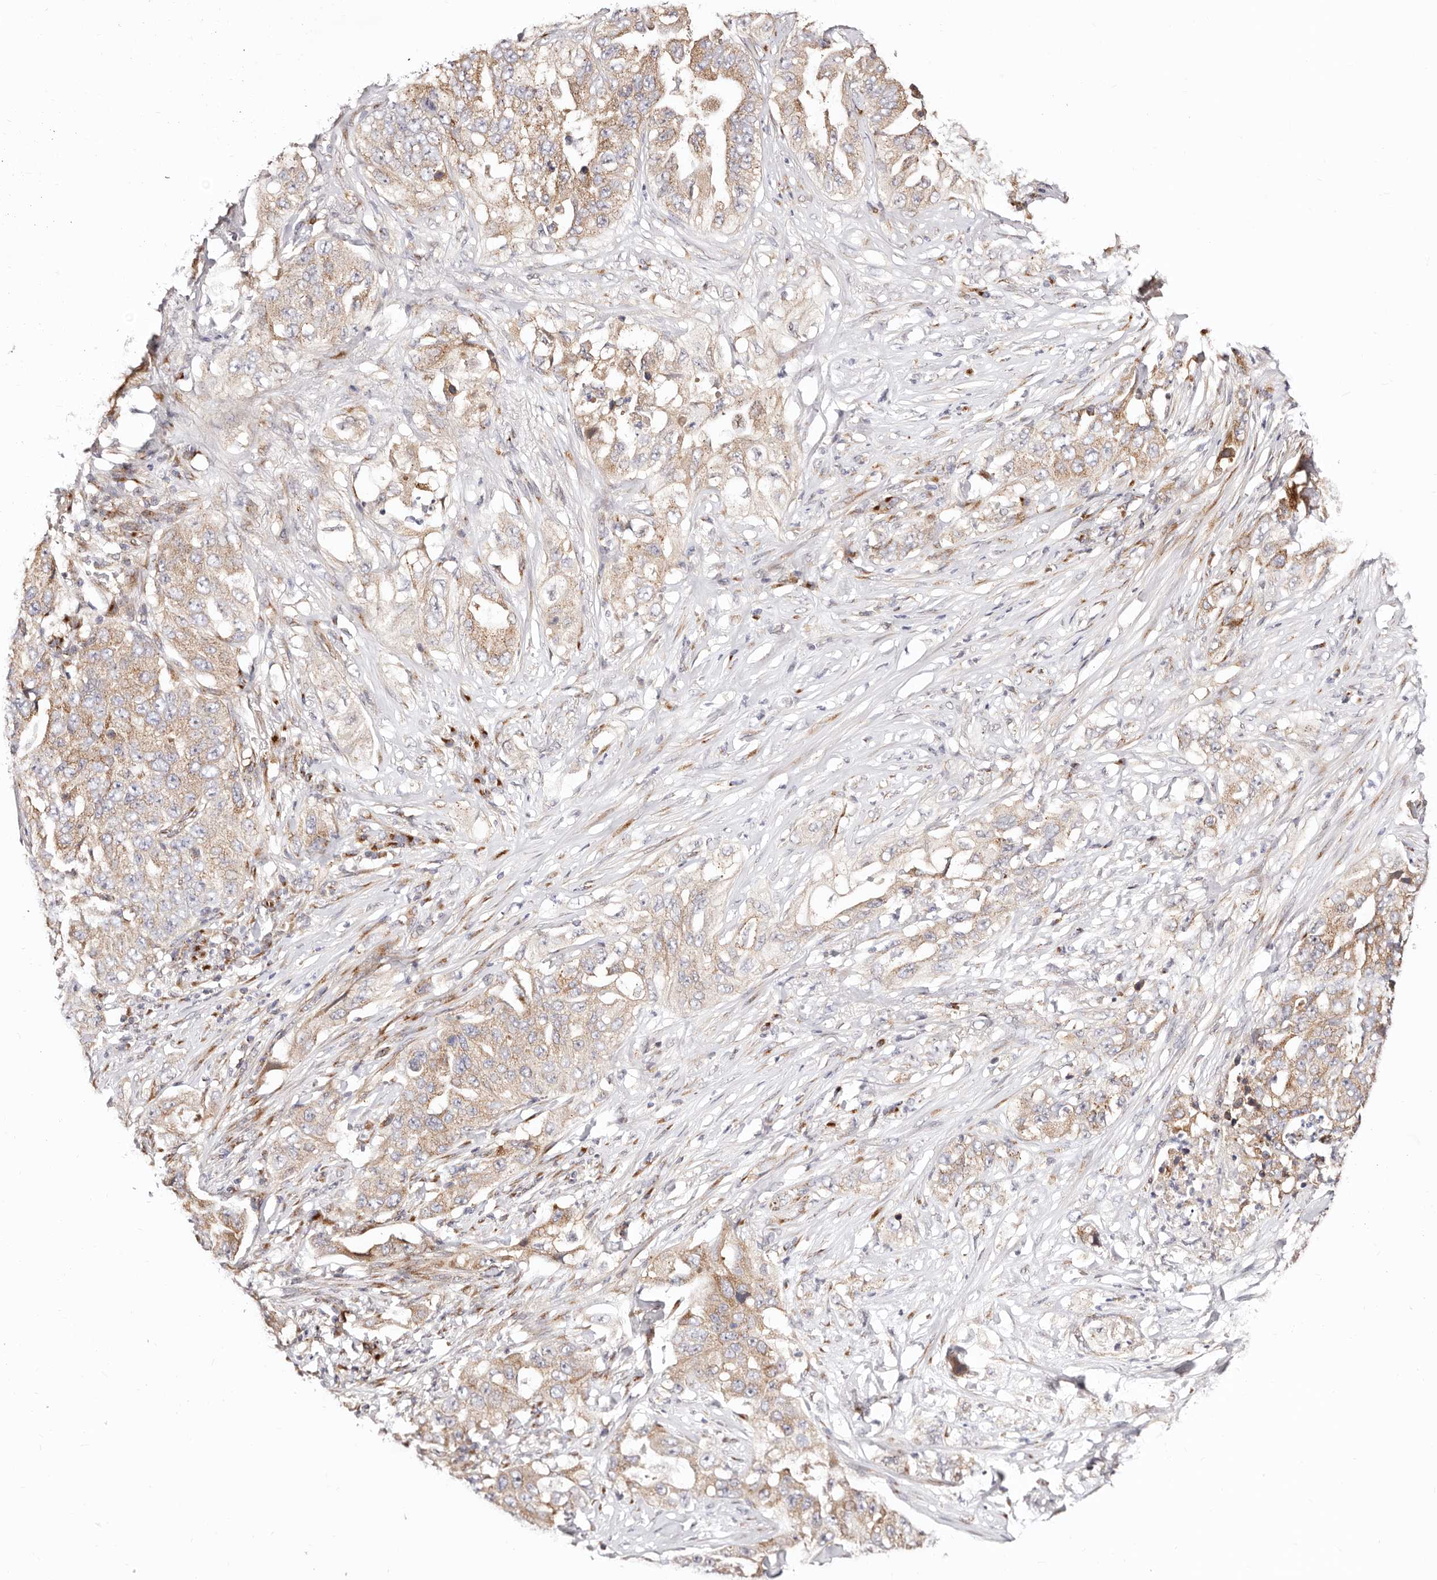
{"staining": {"intensity": "moderate", "quantity": ">75%", "location": "cytoplasmic/membranous"}, "tissue": "lung cancer", "cell_type": "Tumor cells", "image_type": "cancer", "snomed": [{"axis": "morphology", "description": "Adenocarcinoma, NOS"}, {"axis": "topography", "description": "Lung"}], "caption": "A high-resolution micrograph shows immunohistochemistry staining of lung adenocarcinoma, which shows moderate cytoplasmic/membranous staining in about >75% of tumor cells. (DAB (3,3'-diaminobenzidine) IHC, brown staining for protein, blue staining for nuclei).", "gene": "MAPK6", "patient": {"sex": "female", "age": 51}}